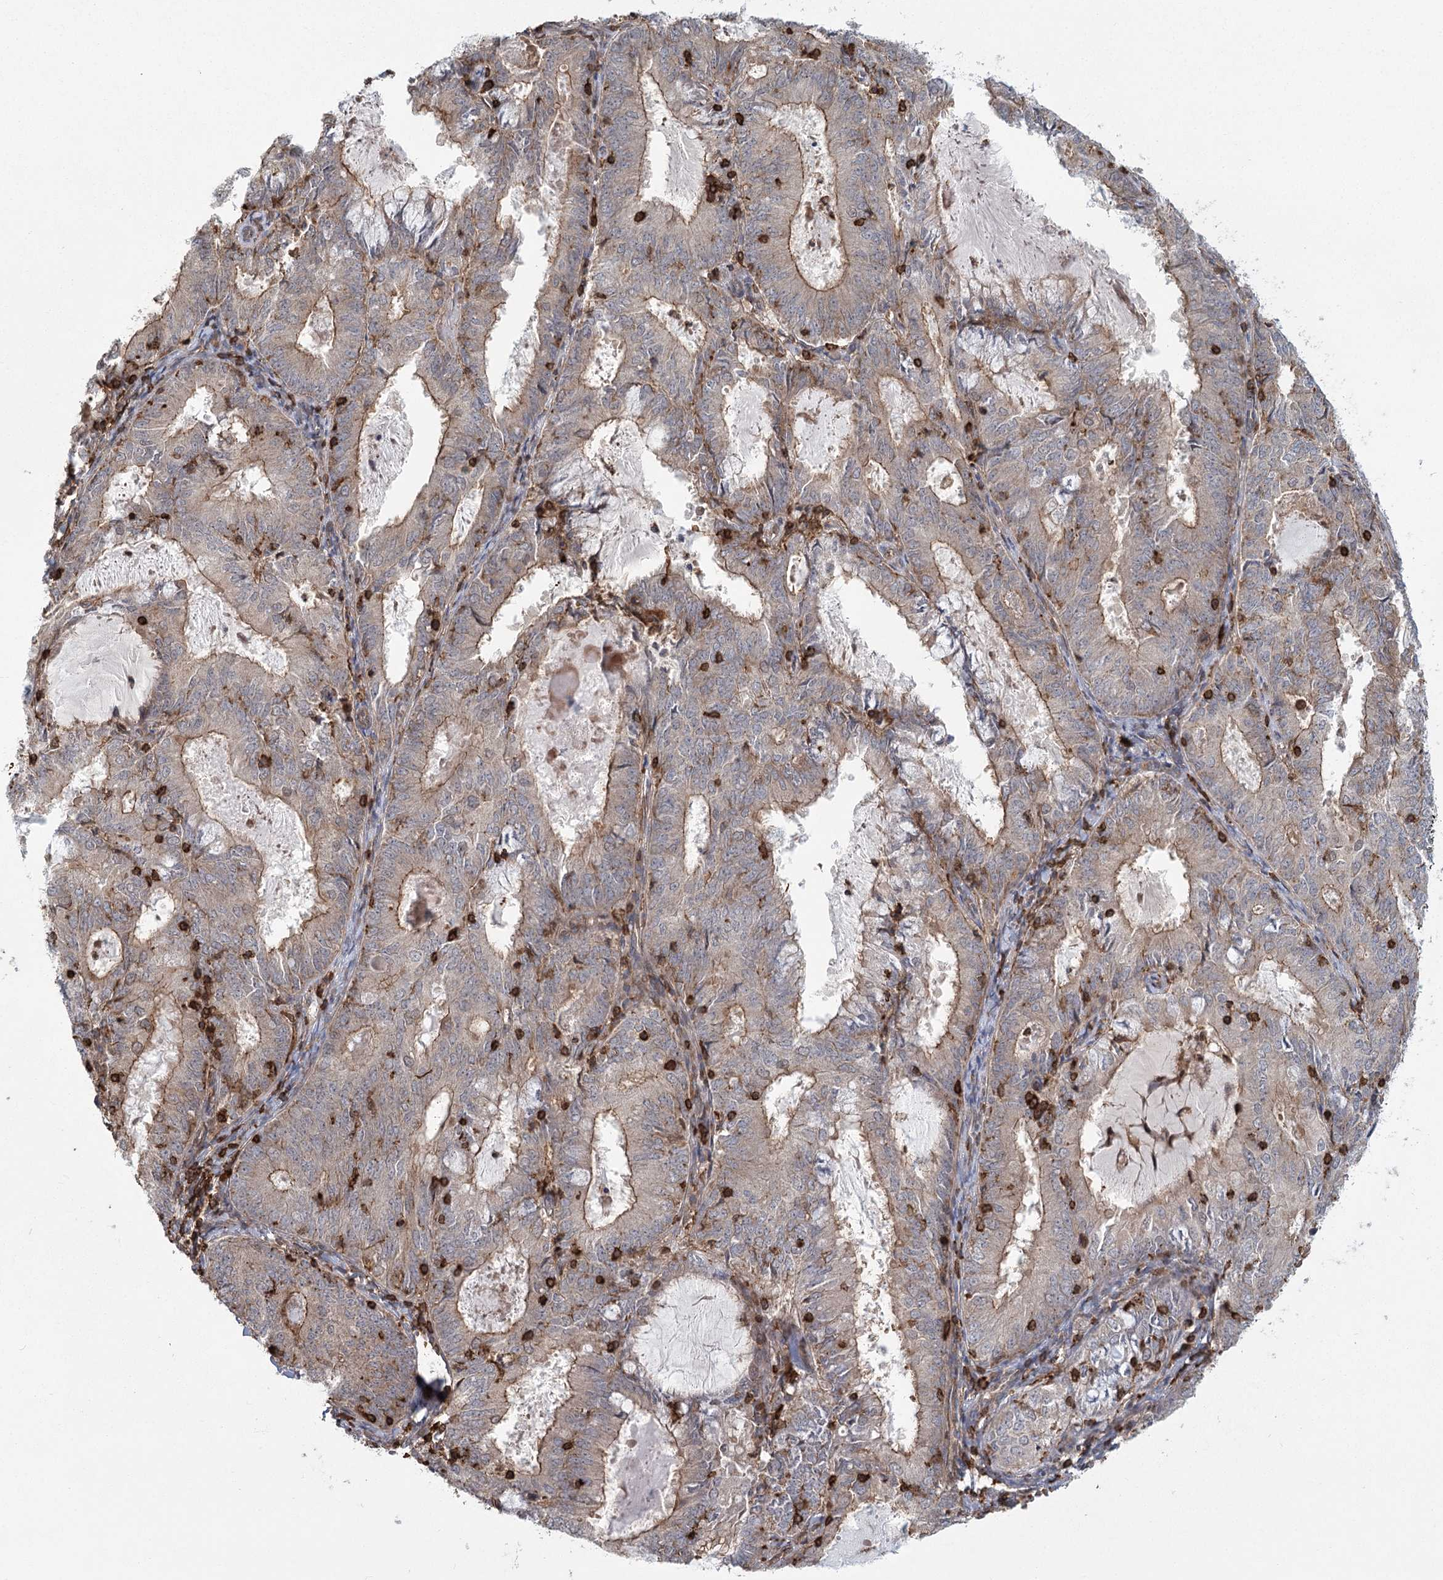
{"staining": {"intensity": "moderate", "quantity": "25%-75%", "location": "cytoplasmic/membranous"}, "tissue": "endometrial cancer", "cell_type": "Tumor cells", "image_type": "cancer", "snomed": [{"axis": "morphology", "description": "Adenocarcinoma, NOS"}, {"axis": "topography", "description": "Endometrium"}], "caption": "Endometrial cancer was stained to show a protein in brown. There is medium levels of moderate cytoplasmic/membranous staining in approximately 25%-75% of tumor cells.", "gene": "MEPE", "patient": {"sex": "female", "age": 57}}